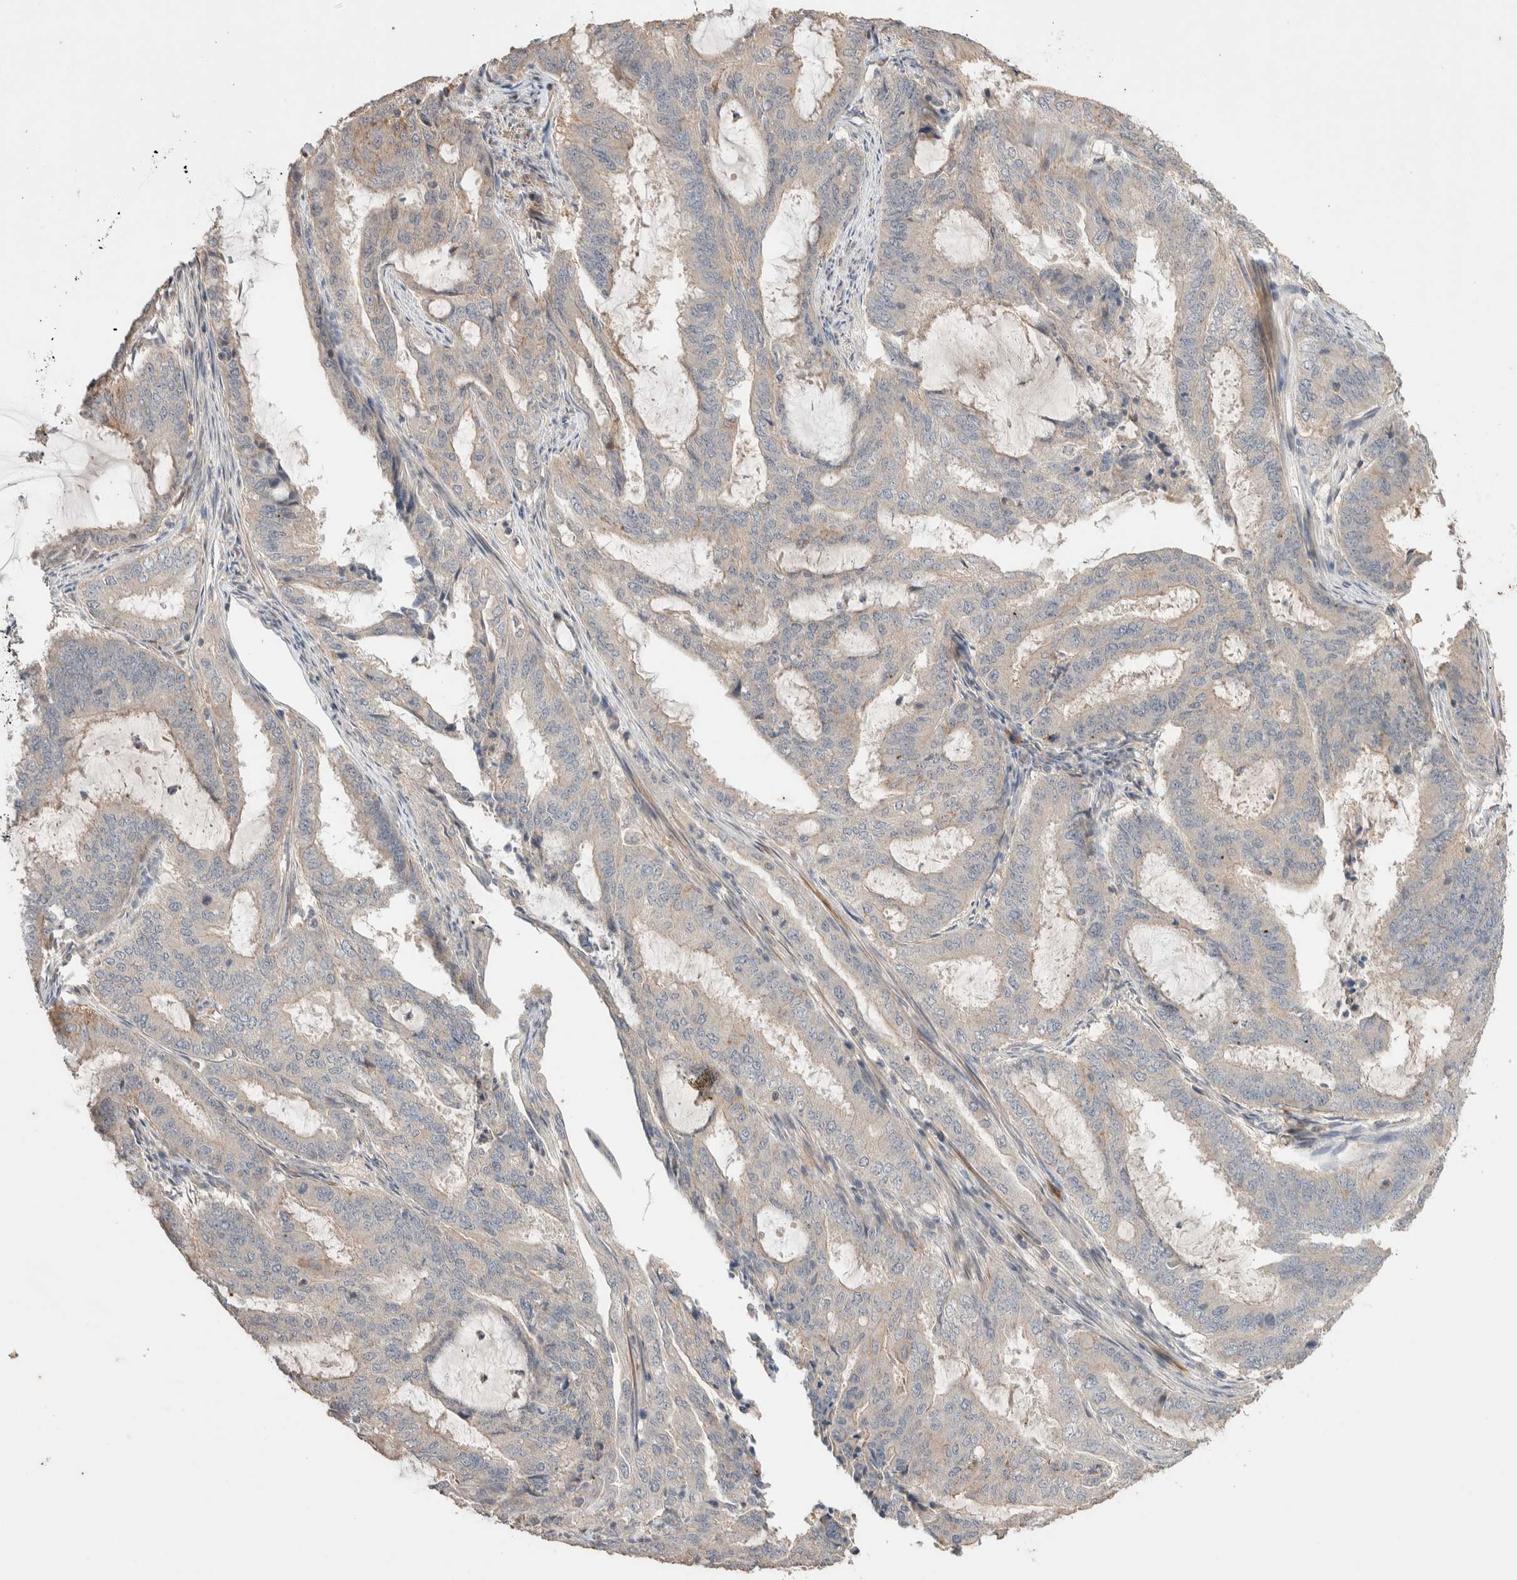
{"staining": {"intensity": "negative", "quantity": "none", "location": "none"}, "tissue": "endometrial cancer", "cell_type": "Tumor cells", "image_type": "cancer", "snomed": [{"axis": "morphology", "description": "Adenocarcinoma, NOS"}, {"axis": "topography", "description": "Endometrium"}], "caption": "Endometrial cancer (adenocarcinoma) was stained to show a protein in brown. There is no significant positivity in tumor cells. Nuclei are stained in blue.", "gene": "WDR91", "patient": {"sex": "female", "age": 51}}